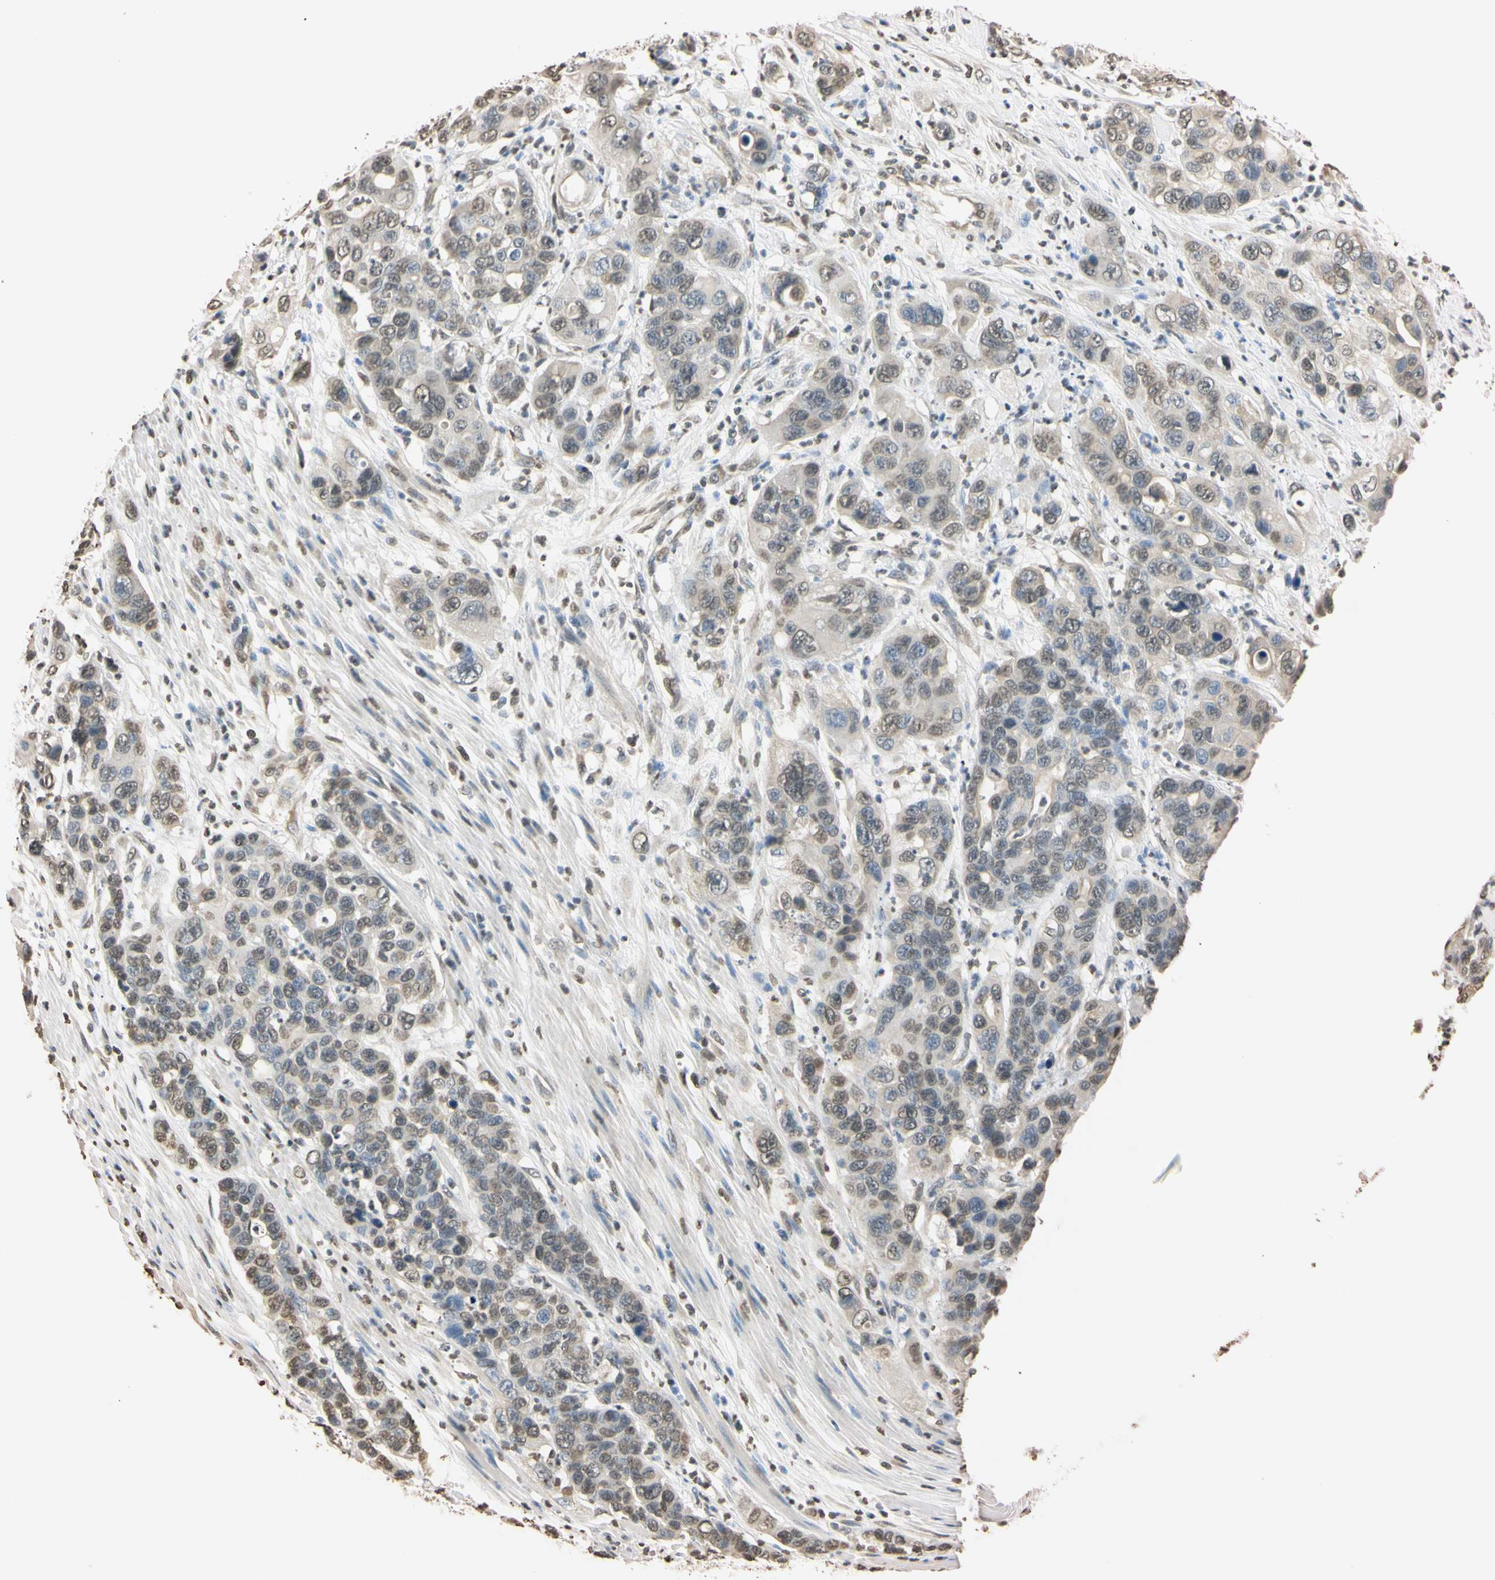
{"staining": {"intensity": "weak", "quantity": "25%-75%", "location": "cytoplasmic/membranous,nuclear"}, "tissue": "pancreatic cancer", "cell_type": "Tumor cells", "image_type": "cancer", "snomed": [{"axis": "morphology", "description": "Adenocarcinoma, NOS"}, {"axis": "topography", "description": "Pancreas"}], "caption": "A high-resolution image shows immunohistochemistry staining of pancreatic adenocarcinoma, which demonstrates weak cytoplasmic/membranous and nuclear positivity in approximately 25%-75% of tumor cells.", "gene": "CDC45", "patient": {"sex": "female", "age": 71}}